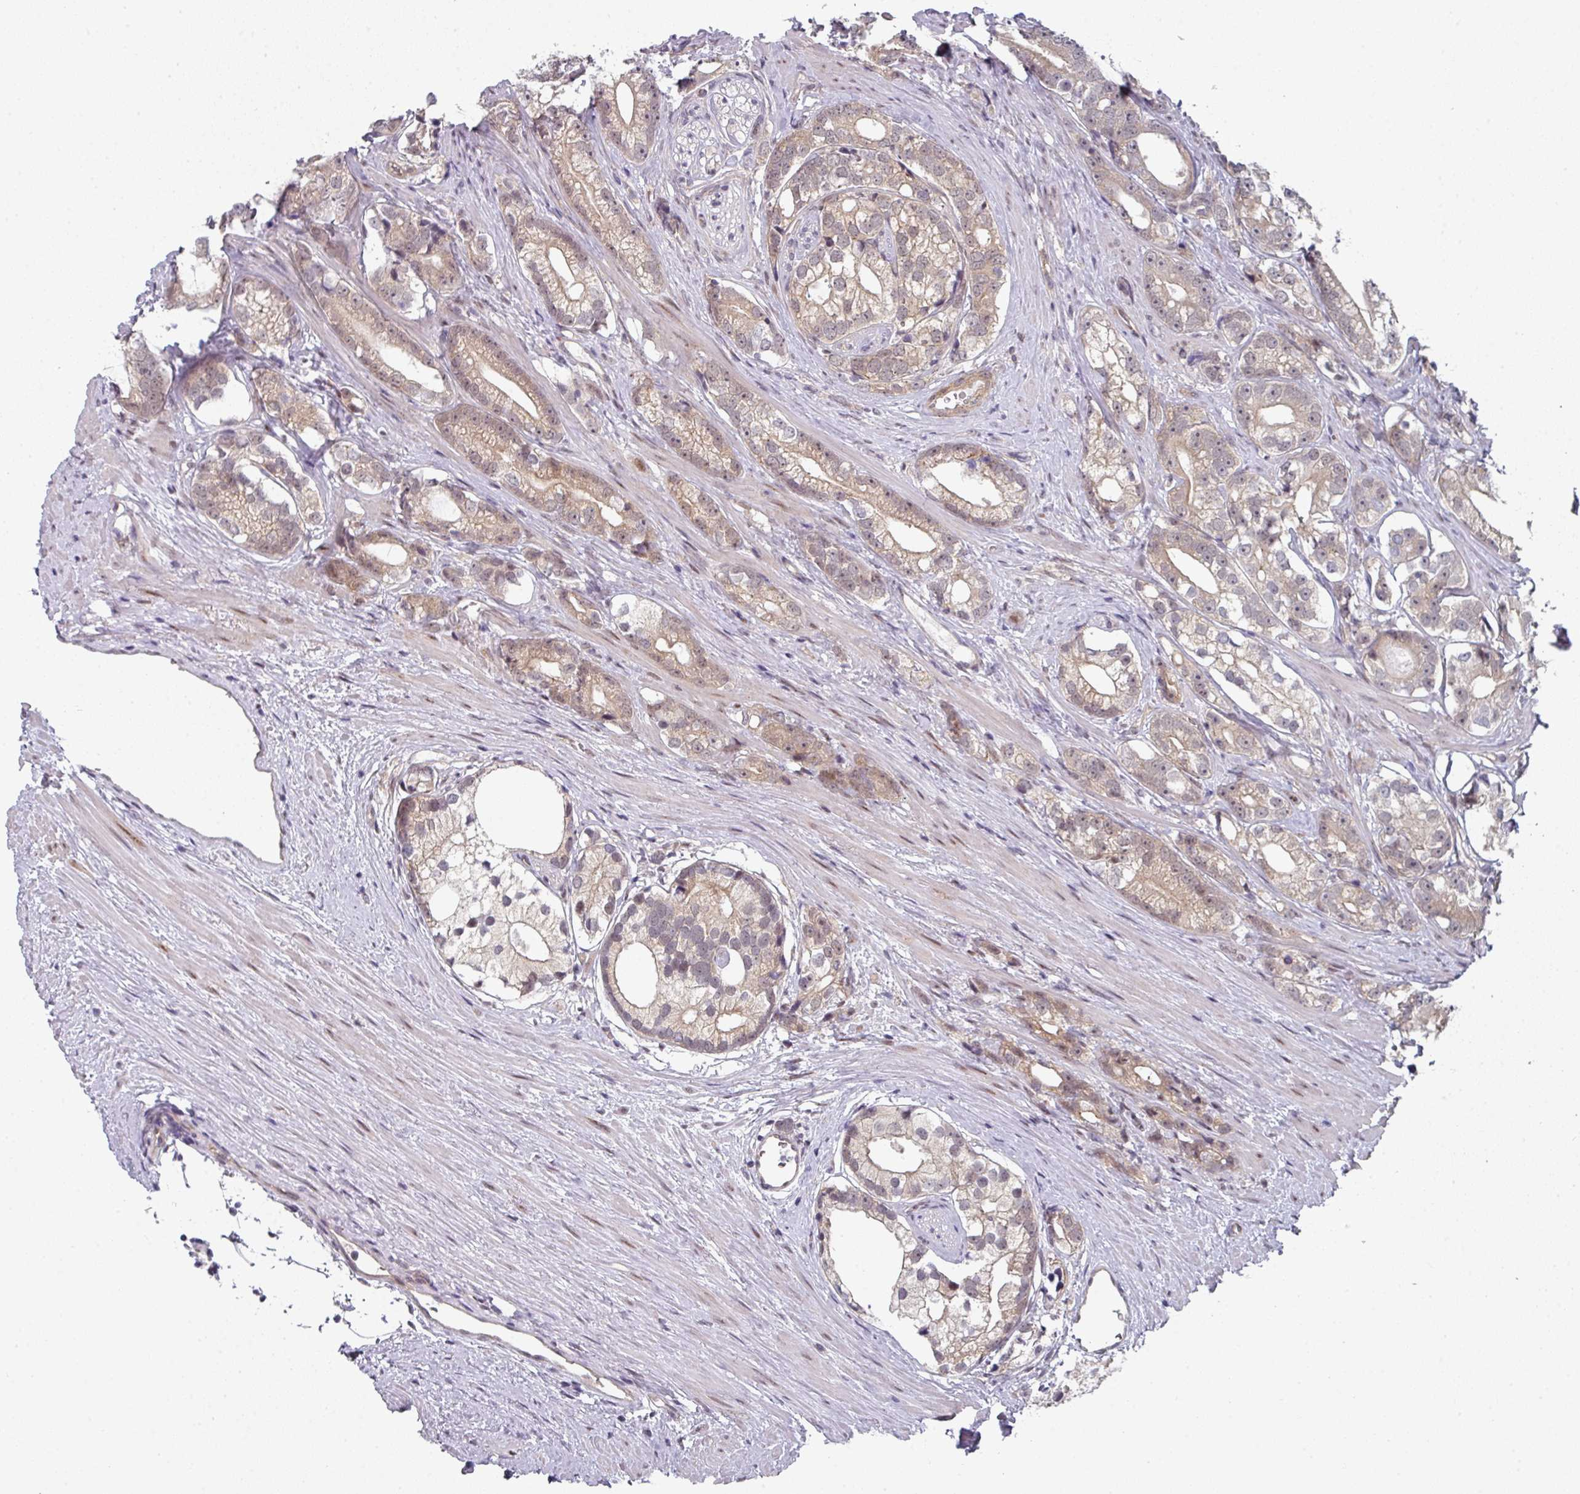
{"staining": {"intensity": "weak", "quantity": ">75%", "location": "cytoplasmic/membranous,nuclear"}, "tissue": "prostate cancer", "cell_type": "Tumor cells", "image_type": "cancer", "snomed": [{"axis": "morphology", "description": "Adenocarcinoma, High grade"}, {"axis": "topography", "description": "Prostate"}], "caption": "This photomicrograph shows IHC staining of prostate high-grade adenocarcinoma, with low weak cytoplasmic/membranous and nuclear staining in about >75% of tumor cells.", "gene": "TMCC1", "patient": {"sex": "male", "age": 75}}